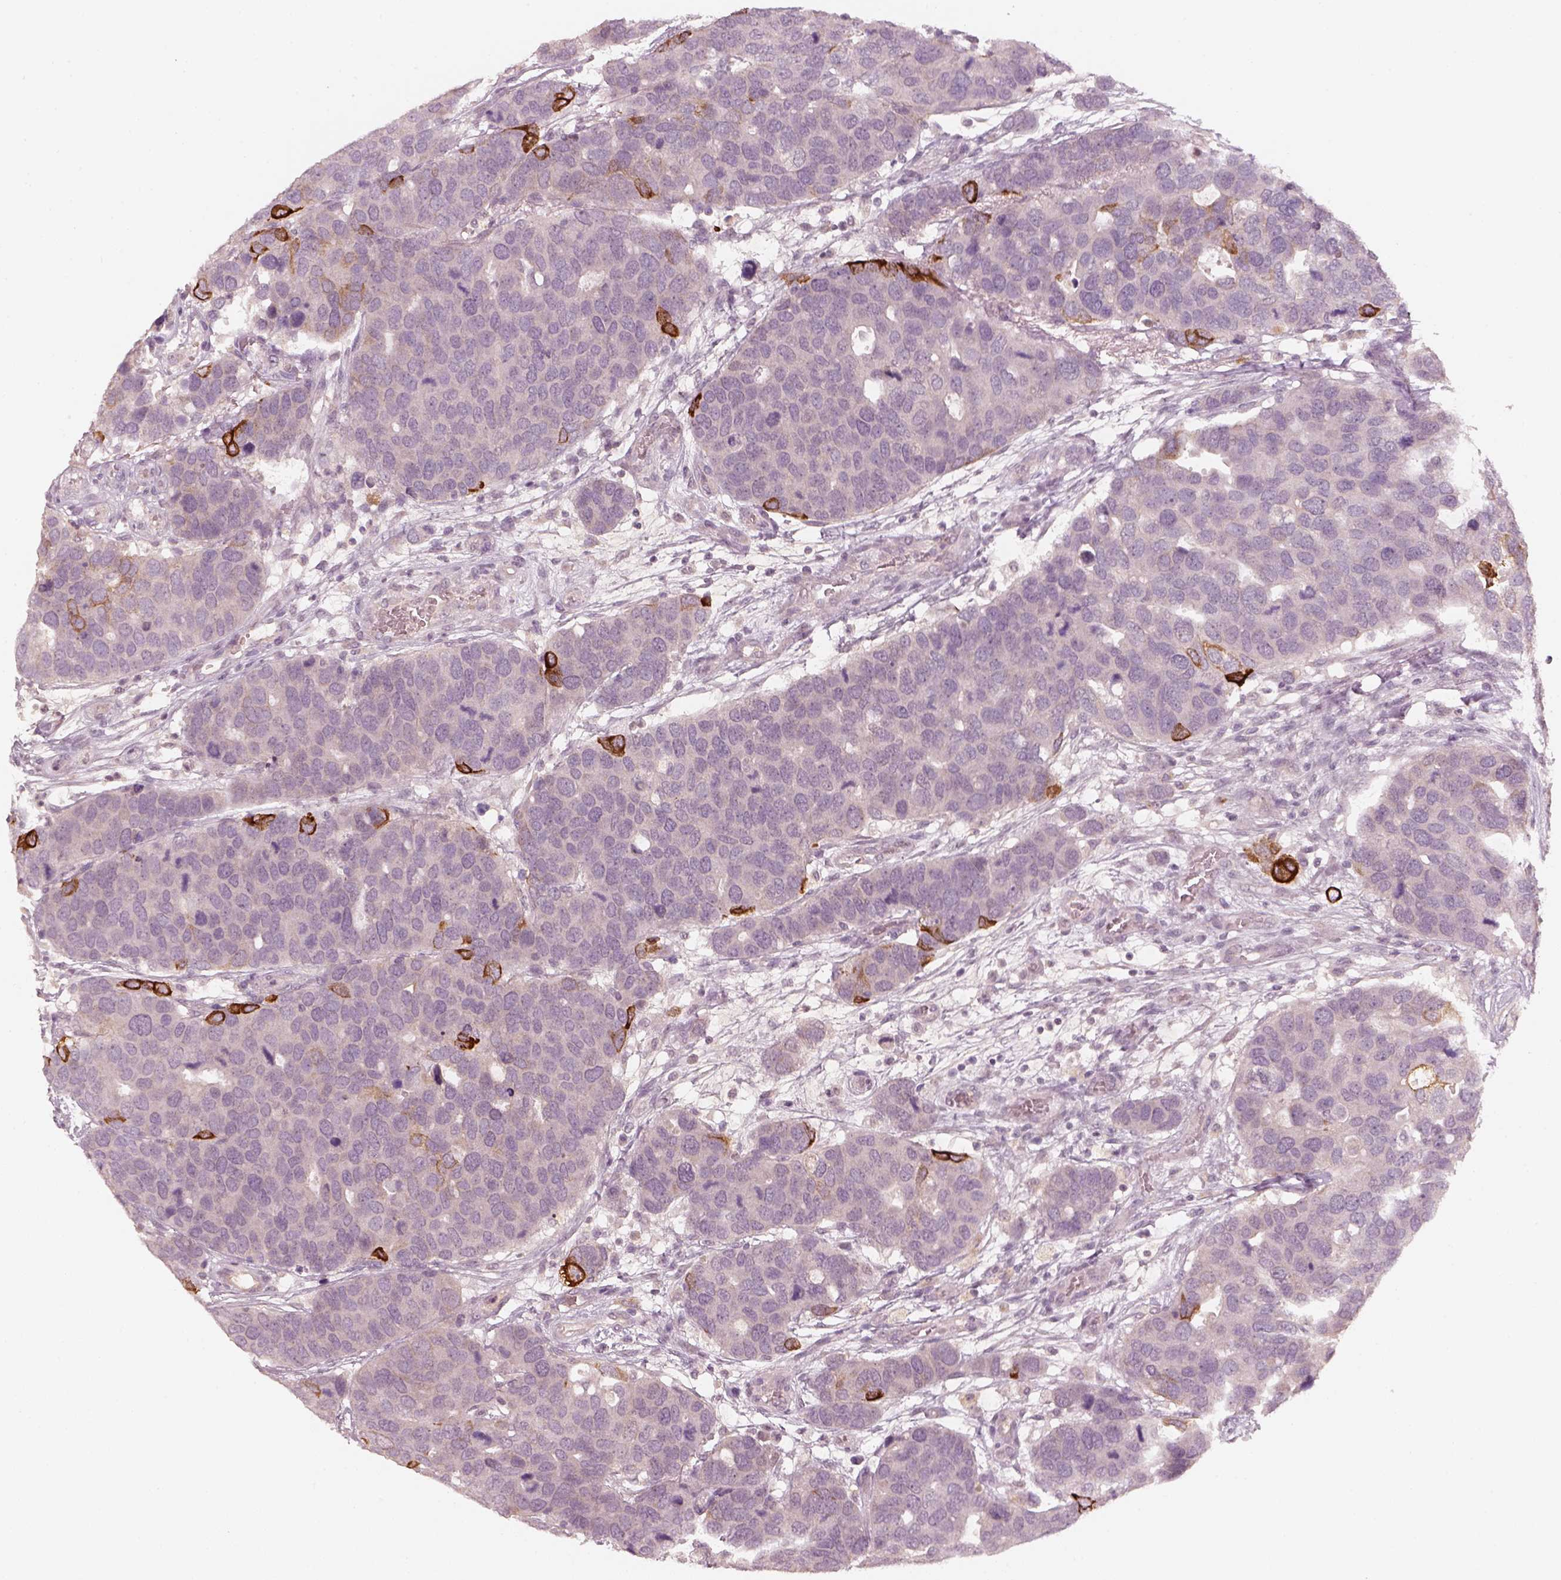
{"staining": {"intensity": "strong", "quantity": "<25%", "location": "cytoplasmic/membranous"}, "tissue": "breast cancer", "cell_type": "Tumor cells", "image_type": "cancer", "snomed": [{"axis": "morphology", "description": "Duct carcinoma"}, {"axis": "topography", "description": "Breast"}], "caption": "DAB (3,3'-diaminobenzidine) immunohistochemical staining of human breast cancer shows strong cytoplasmic/membranous protein staining in approximately <25% of tumor cells. (Stains: DAB in brown, nuclei in blue, Microscopy: brightfield microscopy at high magnification).", "gene": "LAMC2", "patient": {"sex": "female", "age": 83}}